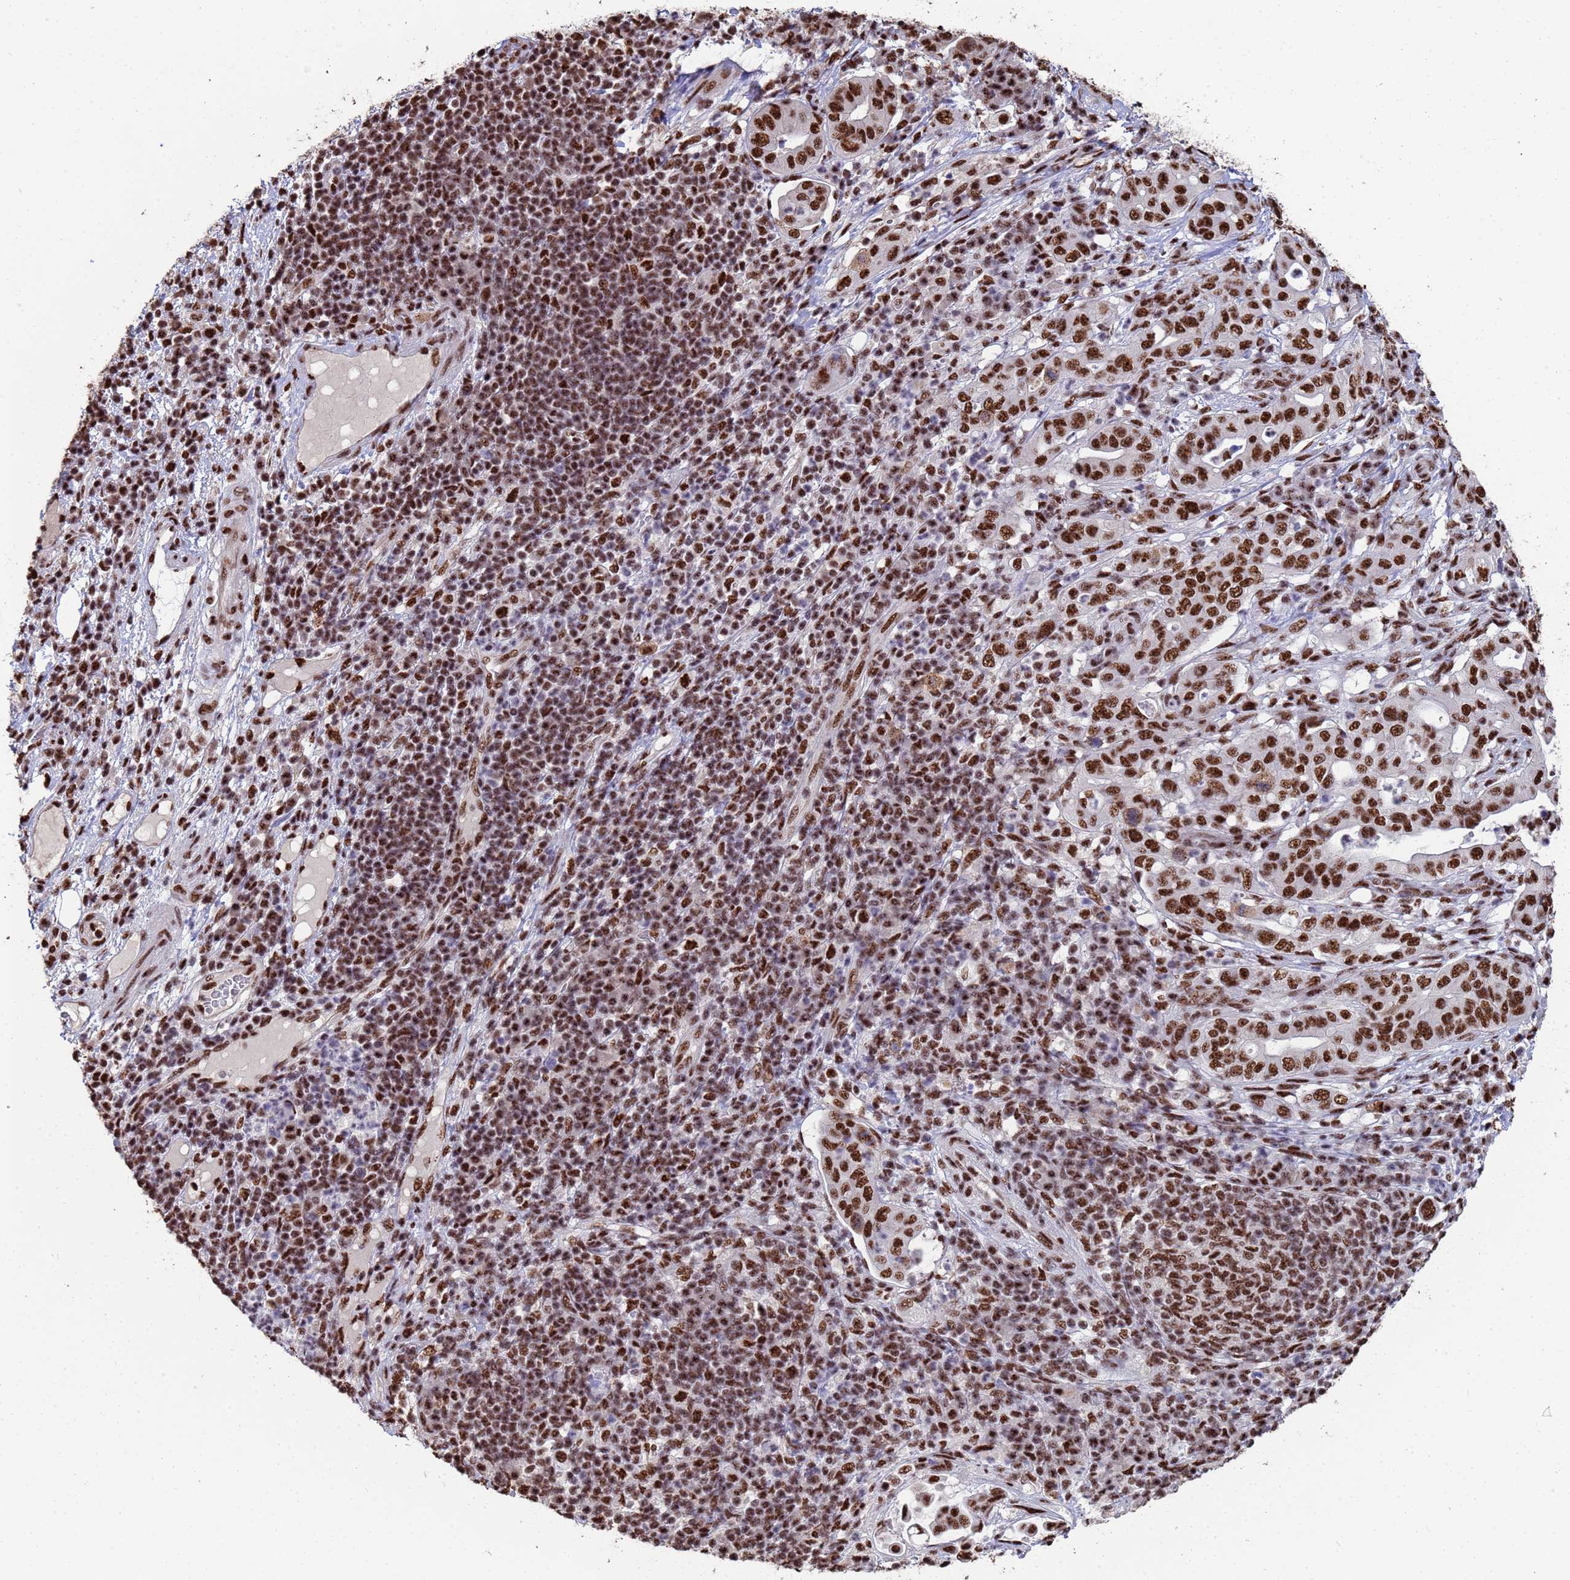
{"staining": {"intensity": "strong", "quantity": ">75%", "location": "nuclear"}, "tissue": "pancreatic cancer", "cell_type": "Tumor cells", "image_type": "cancer", "snomed": [{"axis": "morphology", "description": "Normal tissue, NOS"}, {"axis": "morphology", "description": "Adenocarcinoma, NOS"}, {"axis": "topography", "description": "Lymph node"}, {"axis": "topography", "description": "Pancreas"}], "caption": "The histopathology image exhibits staining of pancreatic adenocarcinoma, revealing strong nuclear protein positivity (brown color) within tumor cells.", "gene": "SF3B2", "patient": {"sex": "female", "age": 67}}